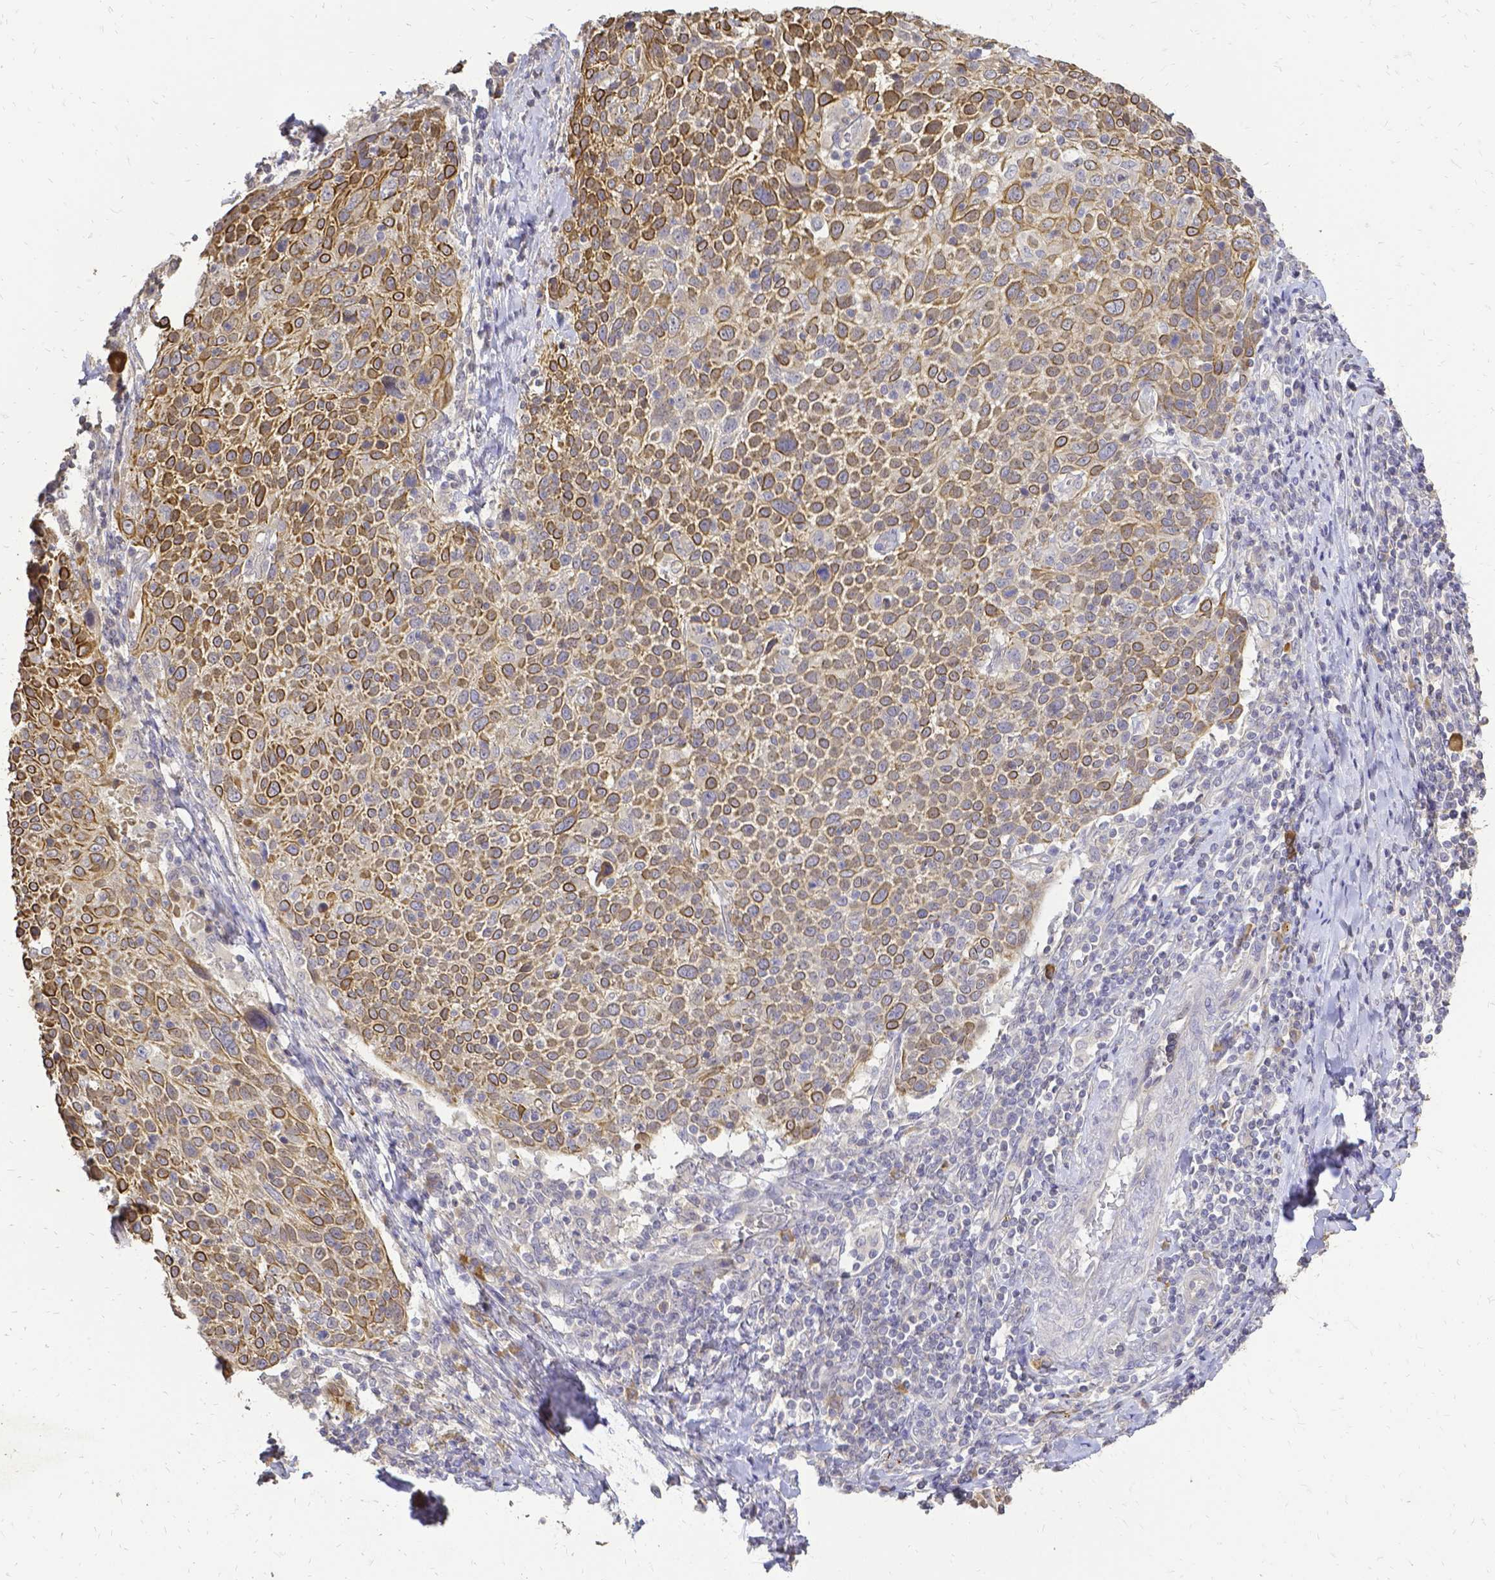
{"staining": {"intensity": "moderate", "quantity": ">75%", "location": "cytoplasmic/membranous"}, "tissue": "cervical cancer", "cell_type": "Tumor cells", "image_type": "cancer", "snomed": [{"axis": "morphology", "description": "Squamous cell carcinoma, NOS"}, {"axis": "topography", "description": "Cervix"}], "caption": "Cervical cancer (squamous cell carcinoma) stained for a protein (brown) reveals moderate cytoplasmic/membranous positive staining in about >75% of tumor cells.", "gene": "CIB1", "patient": {"sex": "female", "age": 61}}